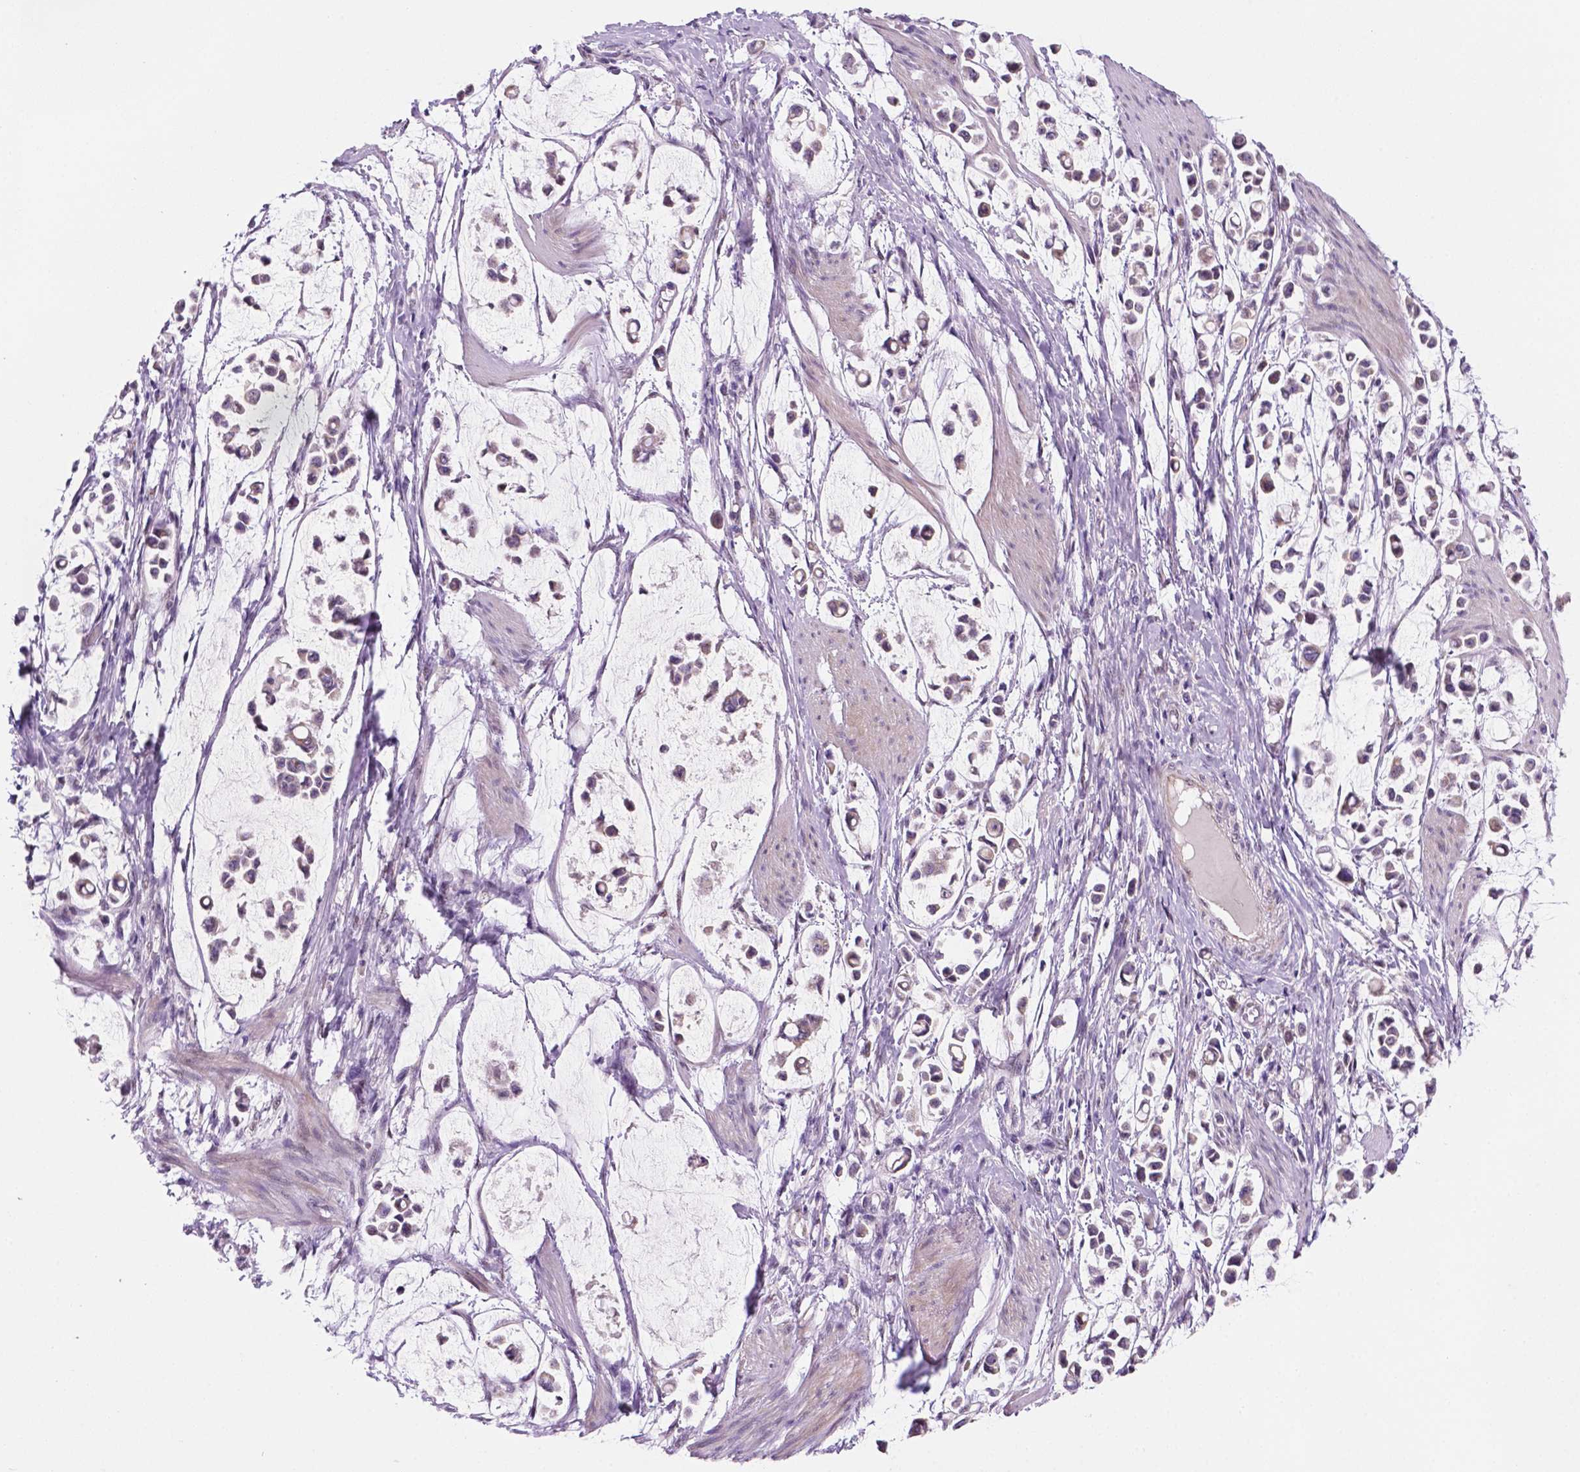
{"staining": {"intensity": "weak", "quantity": "<25%", "location": "nuclear"}, "tissue": "stomach cancer", "cell_type": "Tumor cells", "image_type": "cancer", "snomed": [{"axis": "morphology", "description": "Adenocarcinoma, NOS"}, {"axis": "topography", "description": "Stomach"}], "caption": "There is no significant expression in tumor cells of stomach cancer. Nuclei are stained in blue.", "gene": "C18orf21", "patient": {"sex": "male", "age": 82}}